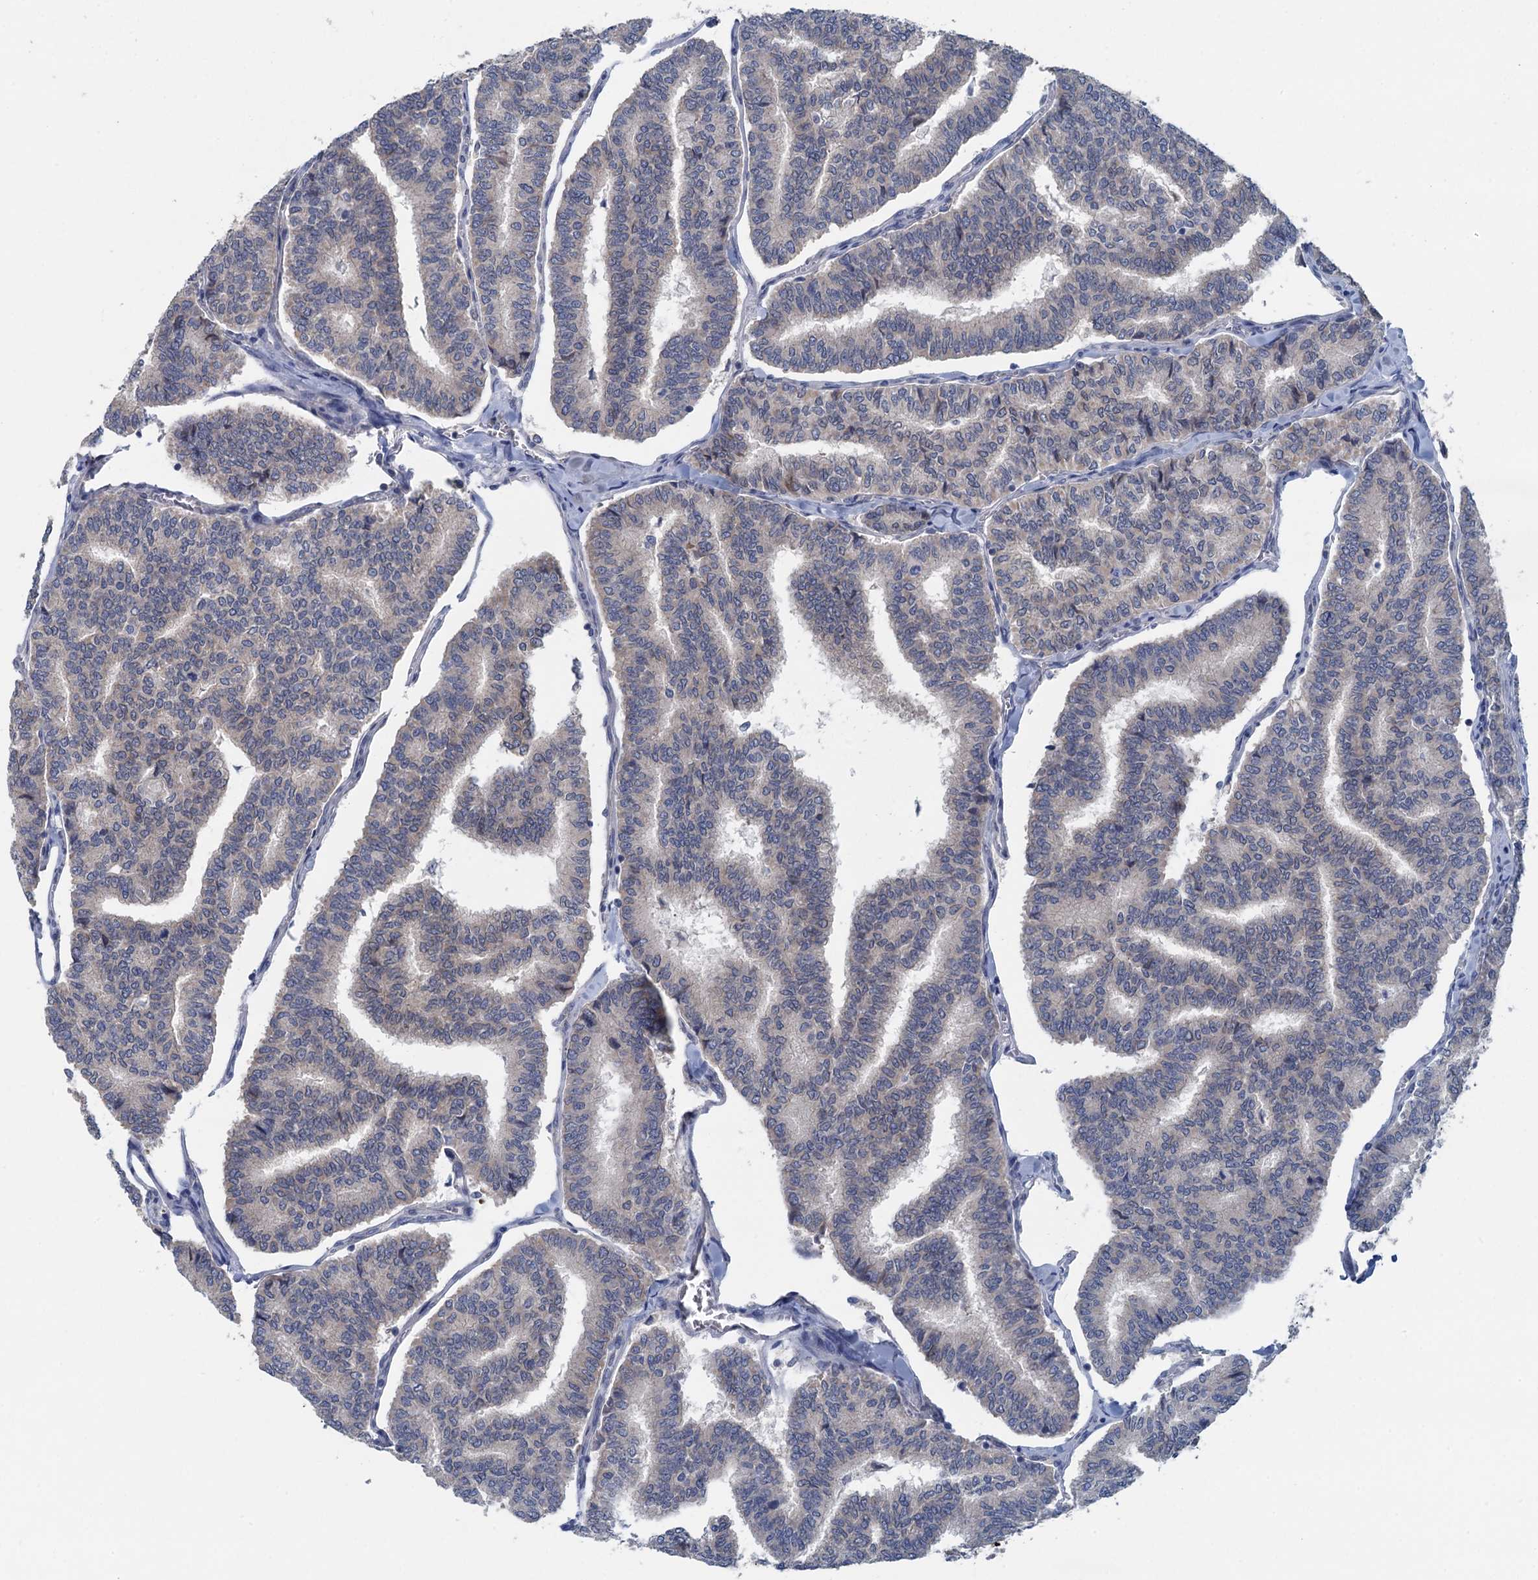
{"staining": {"intensity": "negative", "quantity": "none", "location": "none"}, "tissue": "thyroid cancer", "cell_type": "Tumor cells", "image_type": "cancer", "snomed": [{"axis": "morphology", "description": "Papillary adenocarcinoma, NOS"}, {"axis": "topography", "description": "Thyroid gland"}], "caption": "This histopathology image is of thyroid papillary adenocarcinoma stained with IHC to label a protein in brown with the nuclei are counter-stained blue. There is no staining in tumor cells.", "gene": "CTU2", "patient": {"sex": "female", "age": 35}}